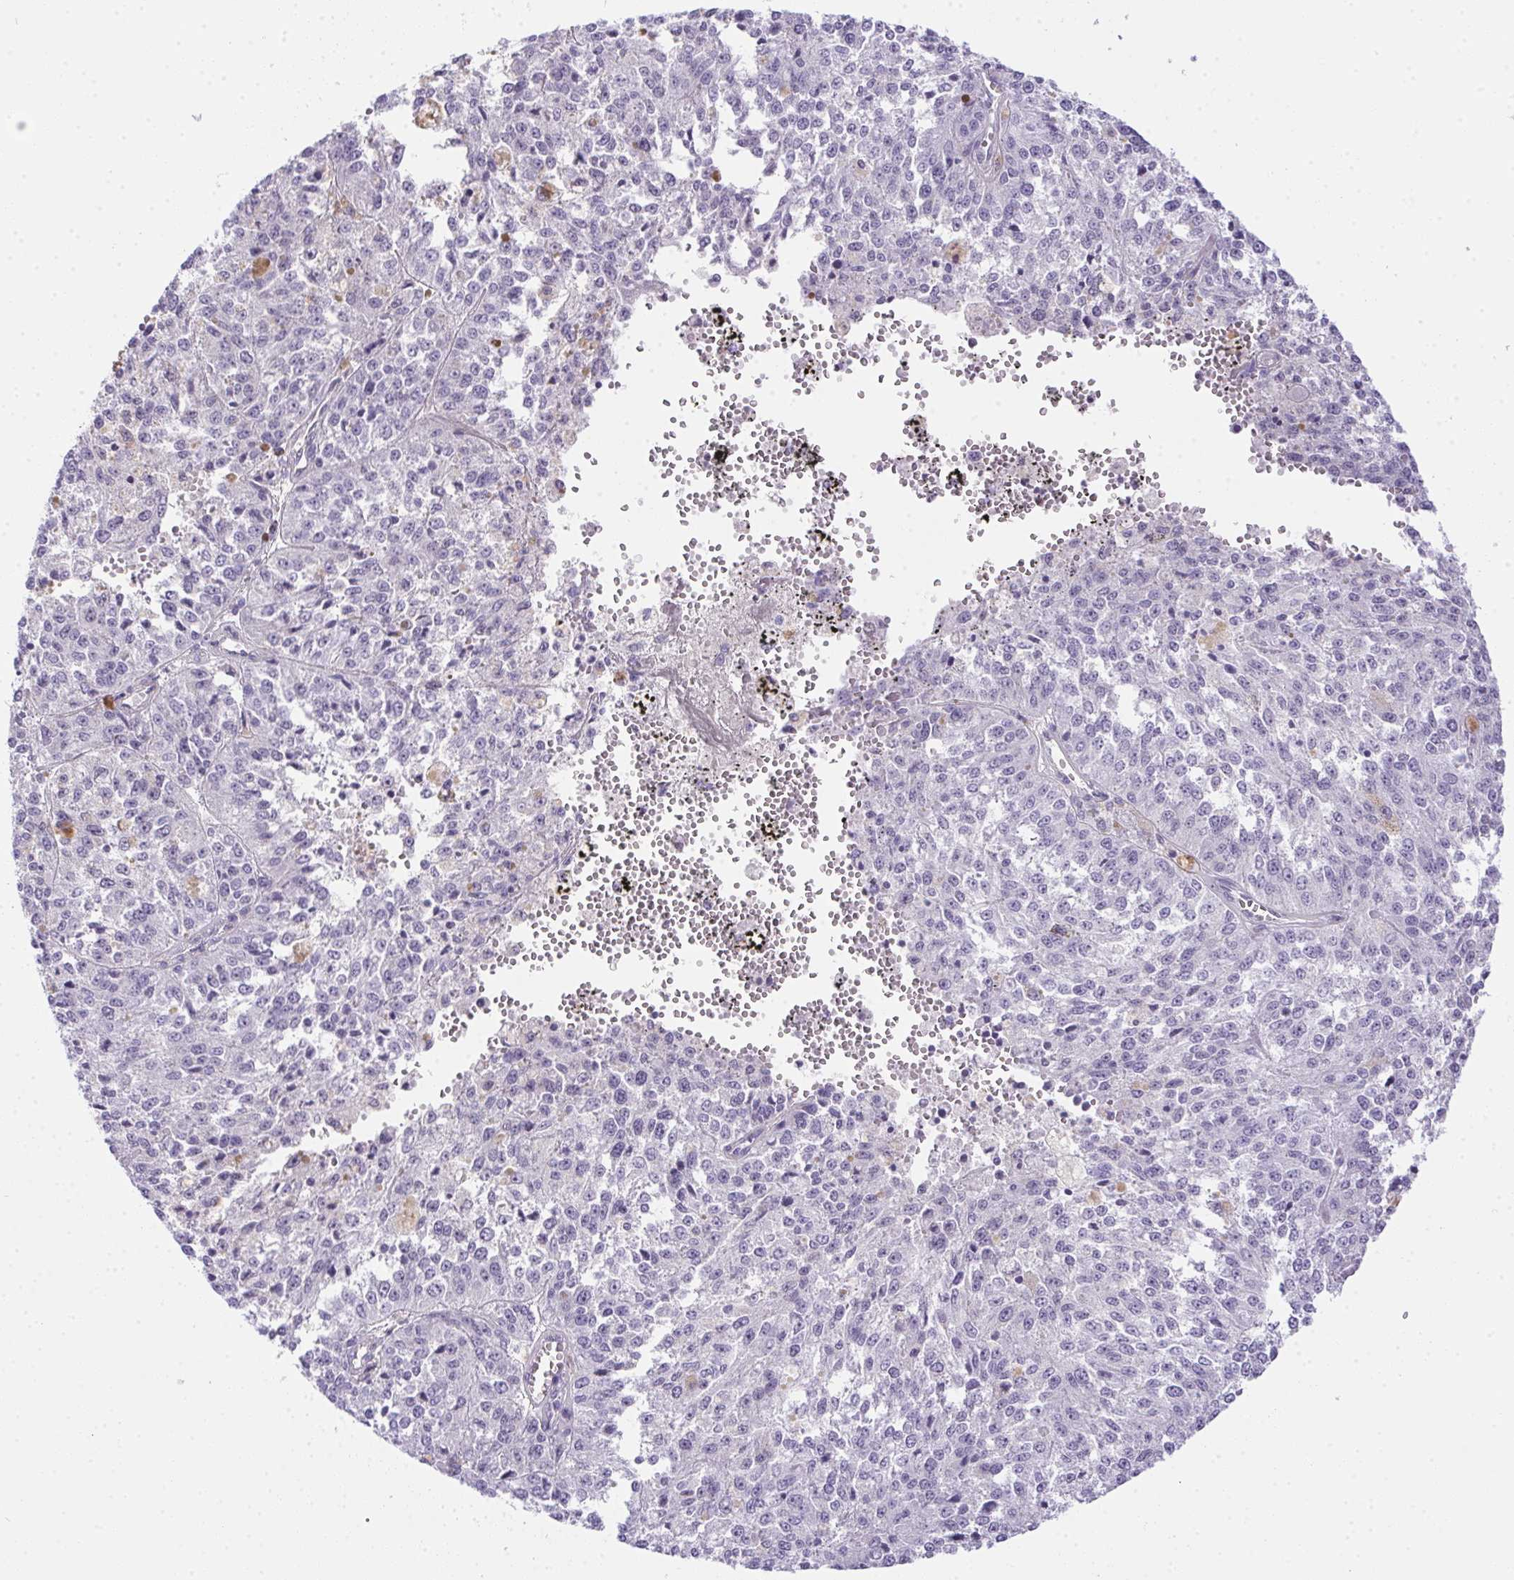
{"staining": {"intensity": "negative", "quantity": "none", "location": "none"}, "tissue": "melanoma", "cell_type": "Tumor cells", "image_type": "cancer", "snomed": [{"axis": "morphology", "description": "Malignant melanoma, Metastatic site"}, {"axis": "topography", "description": "Lymph node"}], "caption": "Immunohistochemical staining of human malignant melanoma (metastatic site) demonstrates no significant staining in tumor cells.", "gene": "SPACA5B", "patient": {"sex": "female", "age": 64}}